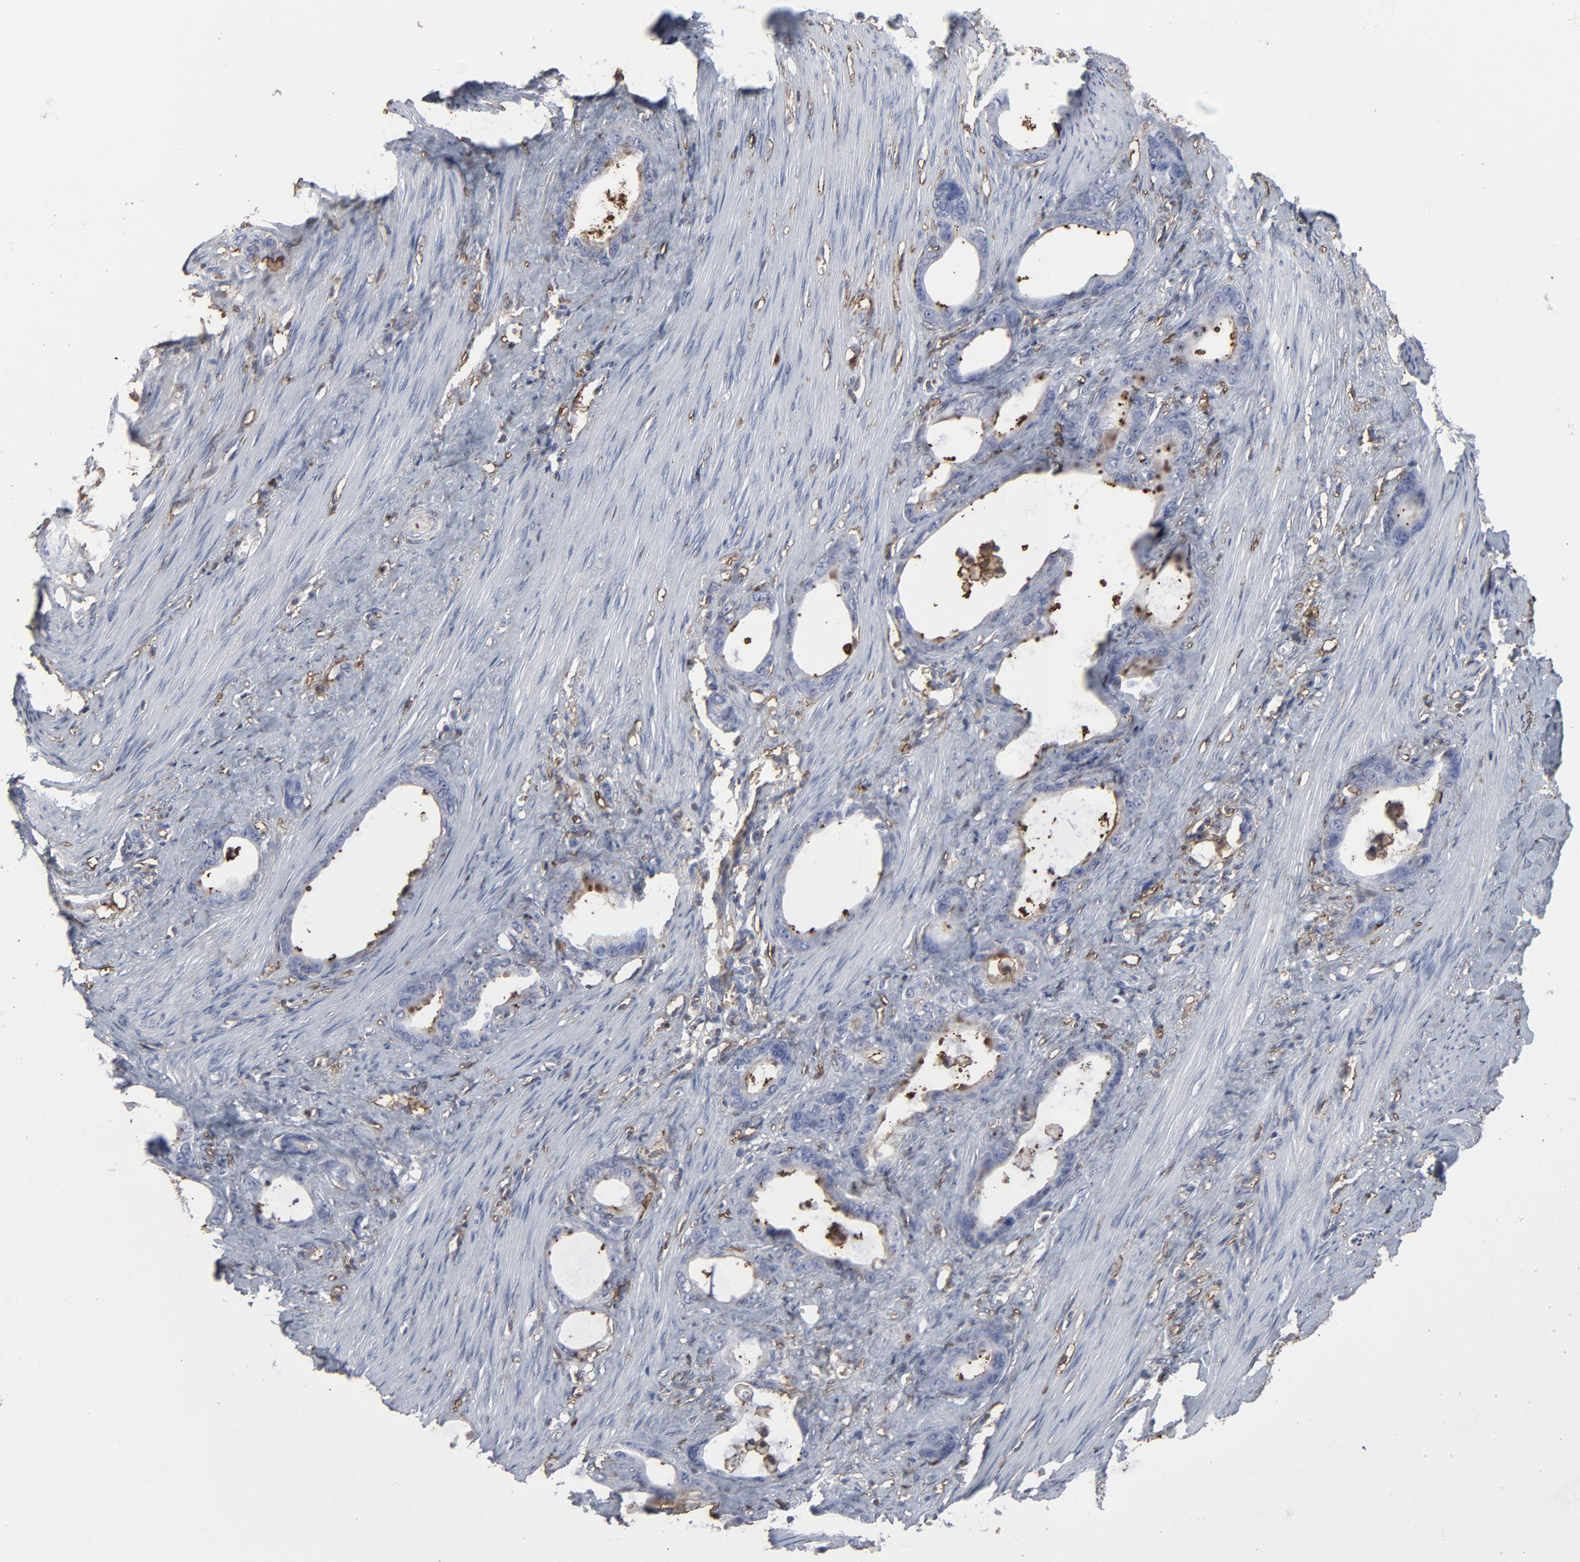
{"staining": {"intensity": "weak", "quantity": "25%-75%", "location": "cytoplasmic/membranous"}, "tissue": "stomach cancer", "cell_type": "Tumor cells", "image_type": "cancer", "snomed": [{"axis": "morphology", "description": "Adenocarcinoma, NOS"}, {"axis": "topography", "description": "Stomach"}], "caption": "An IHC micrograph of tumor tissue is shown. Protein staining in brown labels weak cytoplasmic/membranous positivity in stomach adenocarcinoma within tumor cells. (IHC, brightfield microscopy, high magnification).", "gene": "ANXA5", "patient": {"sex": "female", "age": 75}}